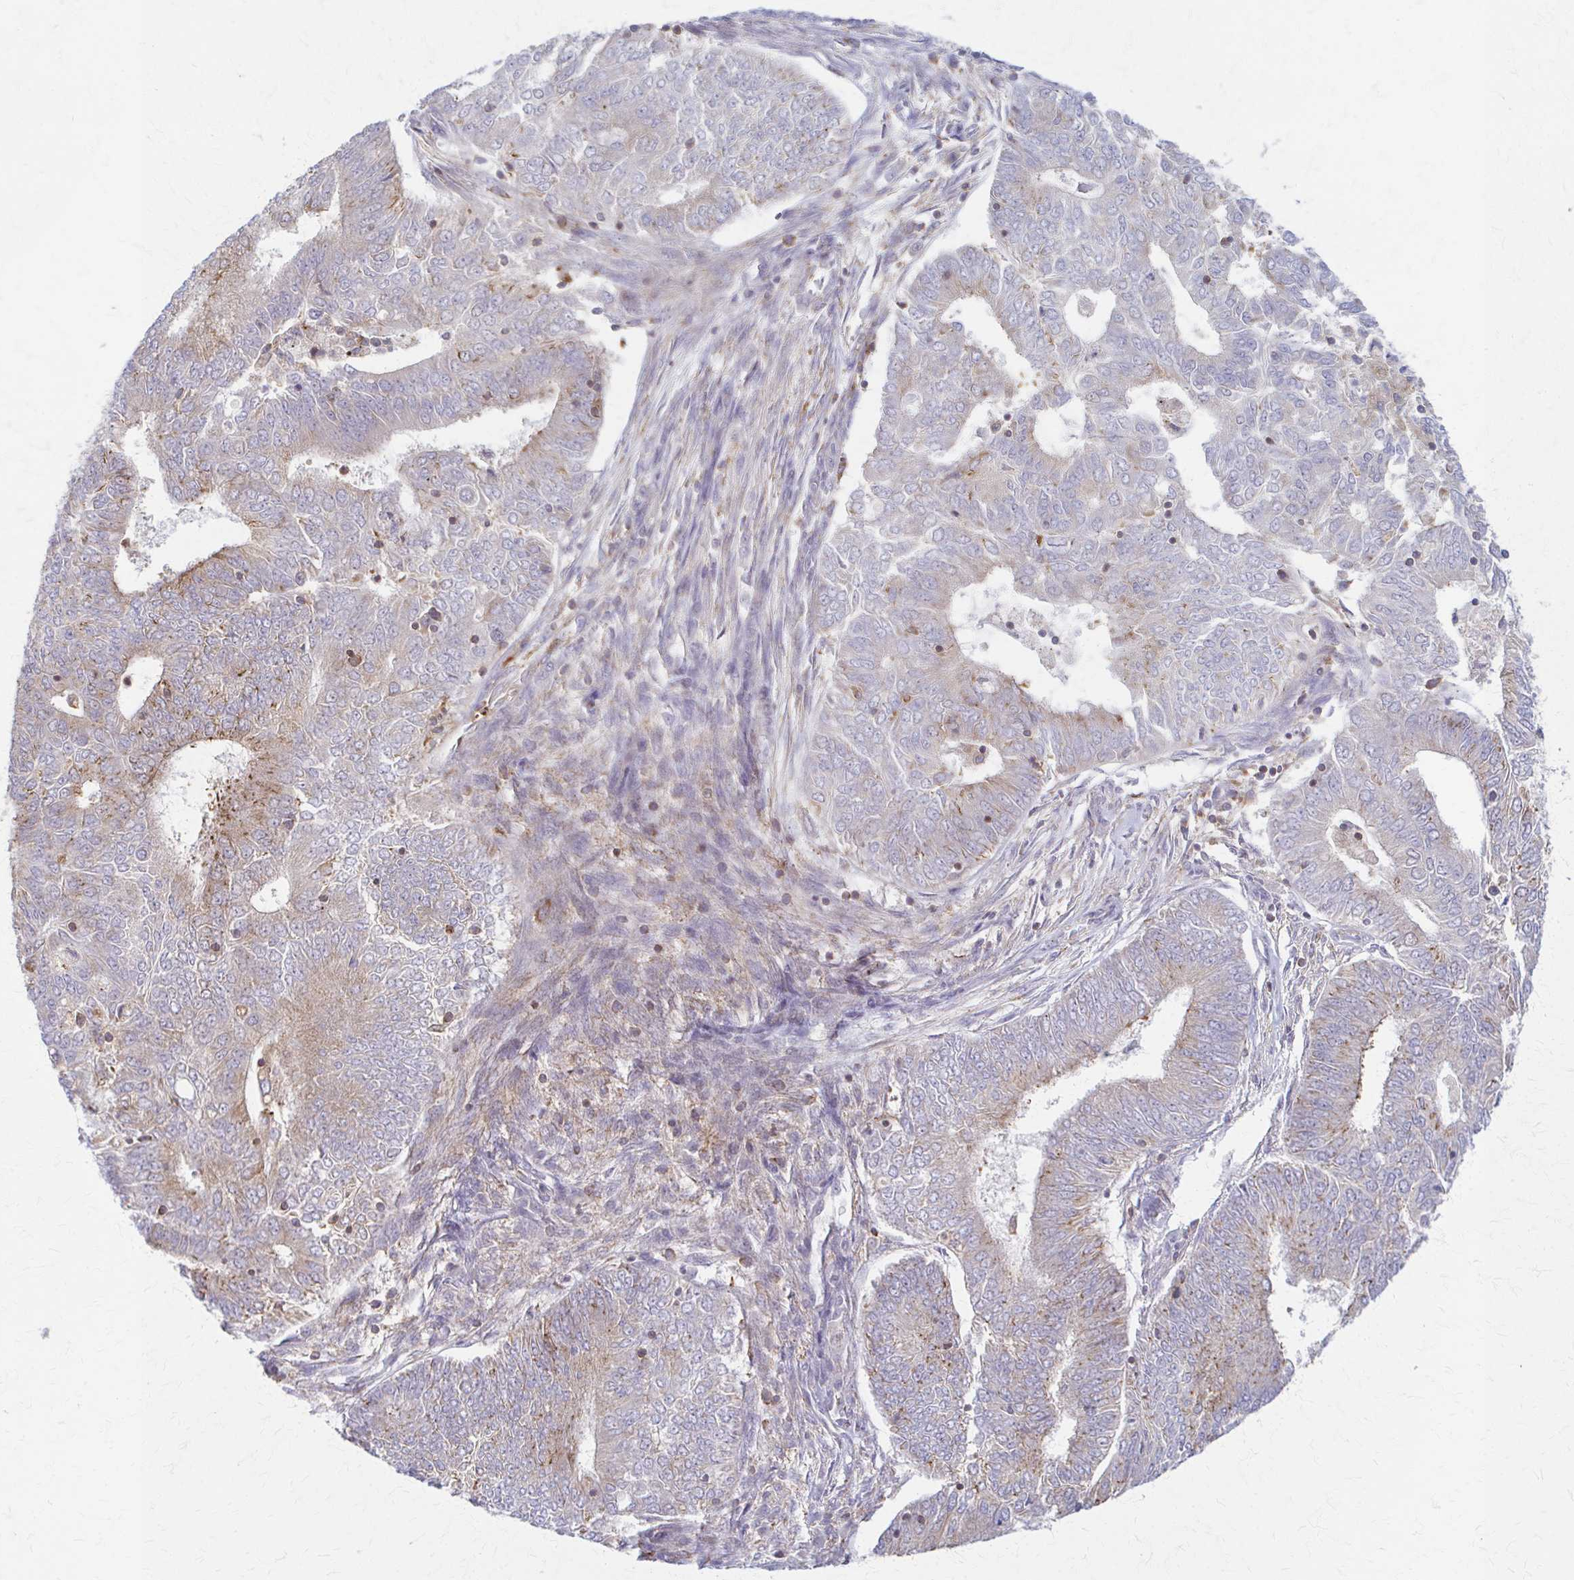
{"staining": {"intensity": "moderate", "quantity": "25%-75%", "location": "cytoplasmic/membranous"}, "tissue": "endometrial cancer", "cell_type": "Tumor cells", "image_type": "cancer", "snomed": [{"axis": "morphology", "description": "Adenocarcinoma, NOS"}, {"axis": "topography", "description": "Endometrium"}], "caption": "This is a photomicrograph of IHC staining of adenocarcinoma (endometrial), which shows moderate expression in the cytoplasmic/membranous of tumor cells.", "gene": "ARHGAP35", "patient": {"sex": "female", "age": 62}}